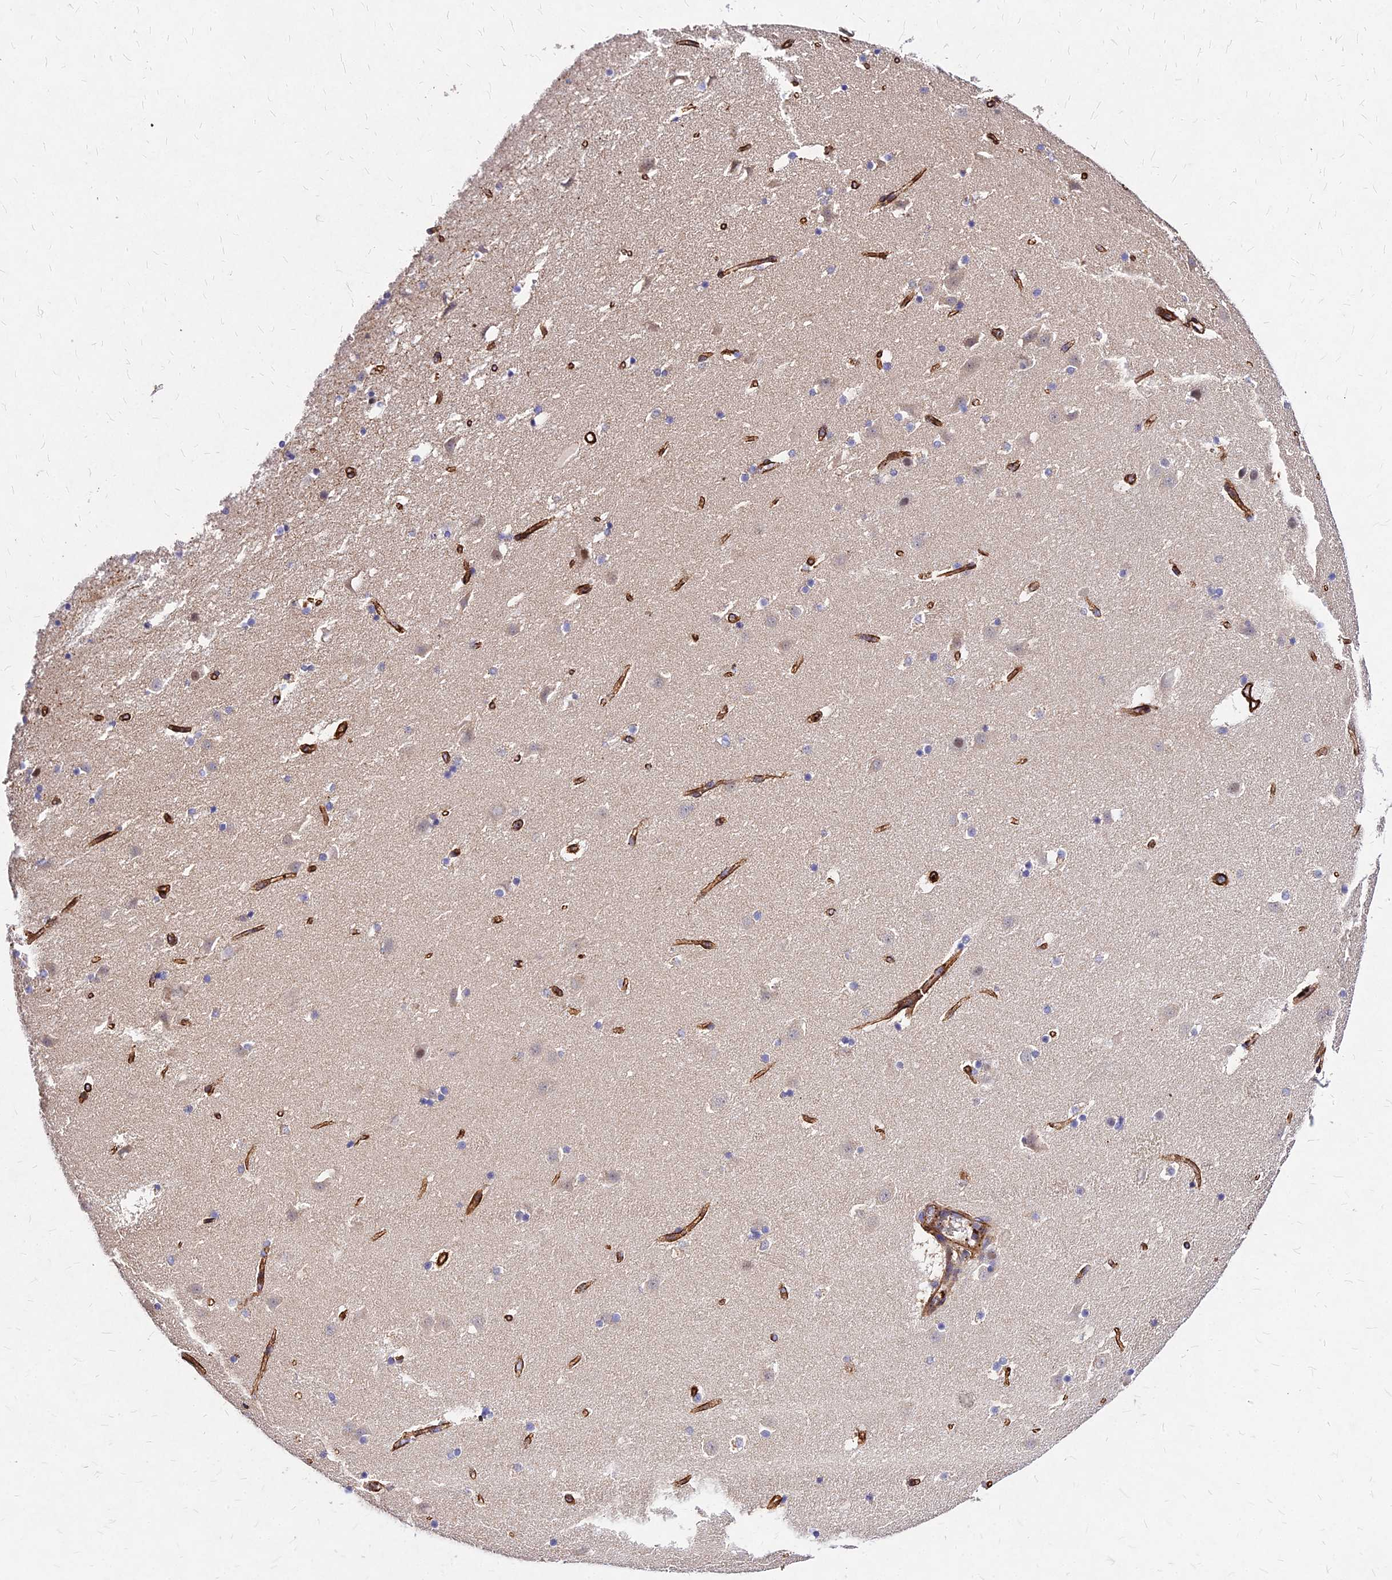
{"staining": {"intensity": "moderate", "quantity": "<25%", "location": "cytoplasmic/membranous"}, "tissue": "caudate", "cell_type": "Glial cells", "image_type": "normal", "snomed": [{"axis": "morphology", "description": "Normal tissue, NOS"}, {"axis": "topography", "description": "Lateral ventricle wall"}], "caption": "Brown immunohistochemical staining in normal human caudate displays moderate cytoplasmic/membranous staining in approximately <25% of glial cells.", "gene": "EFCC1", "patient": {"sex": "male", "age": 45}}